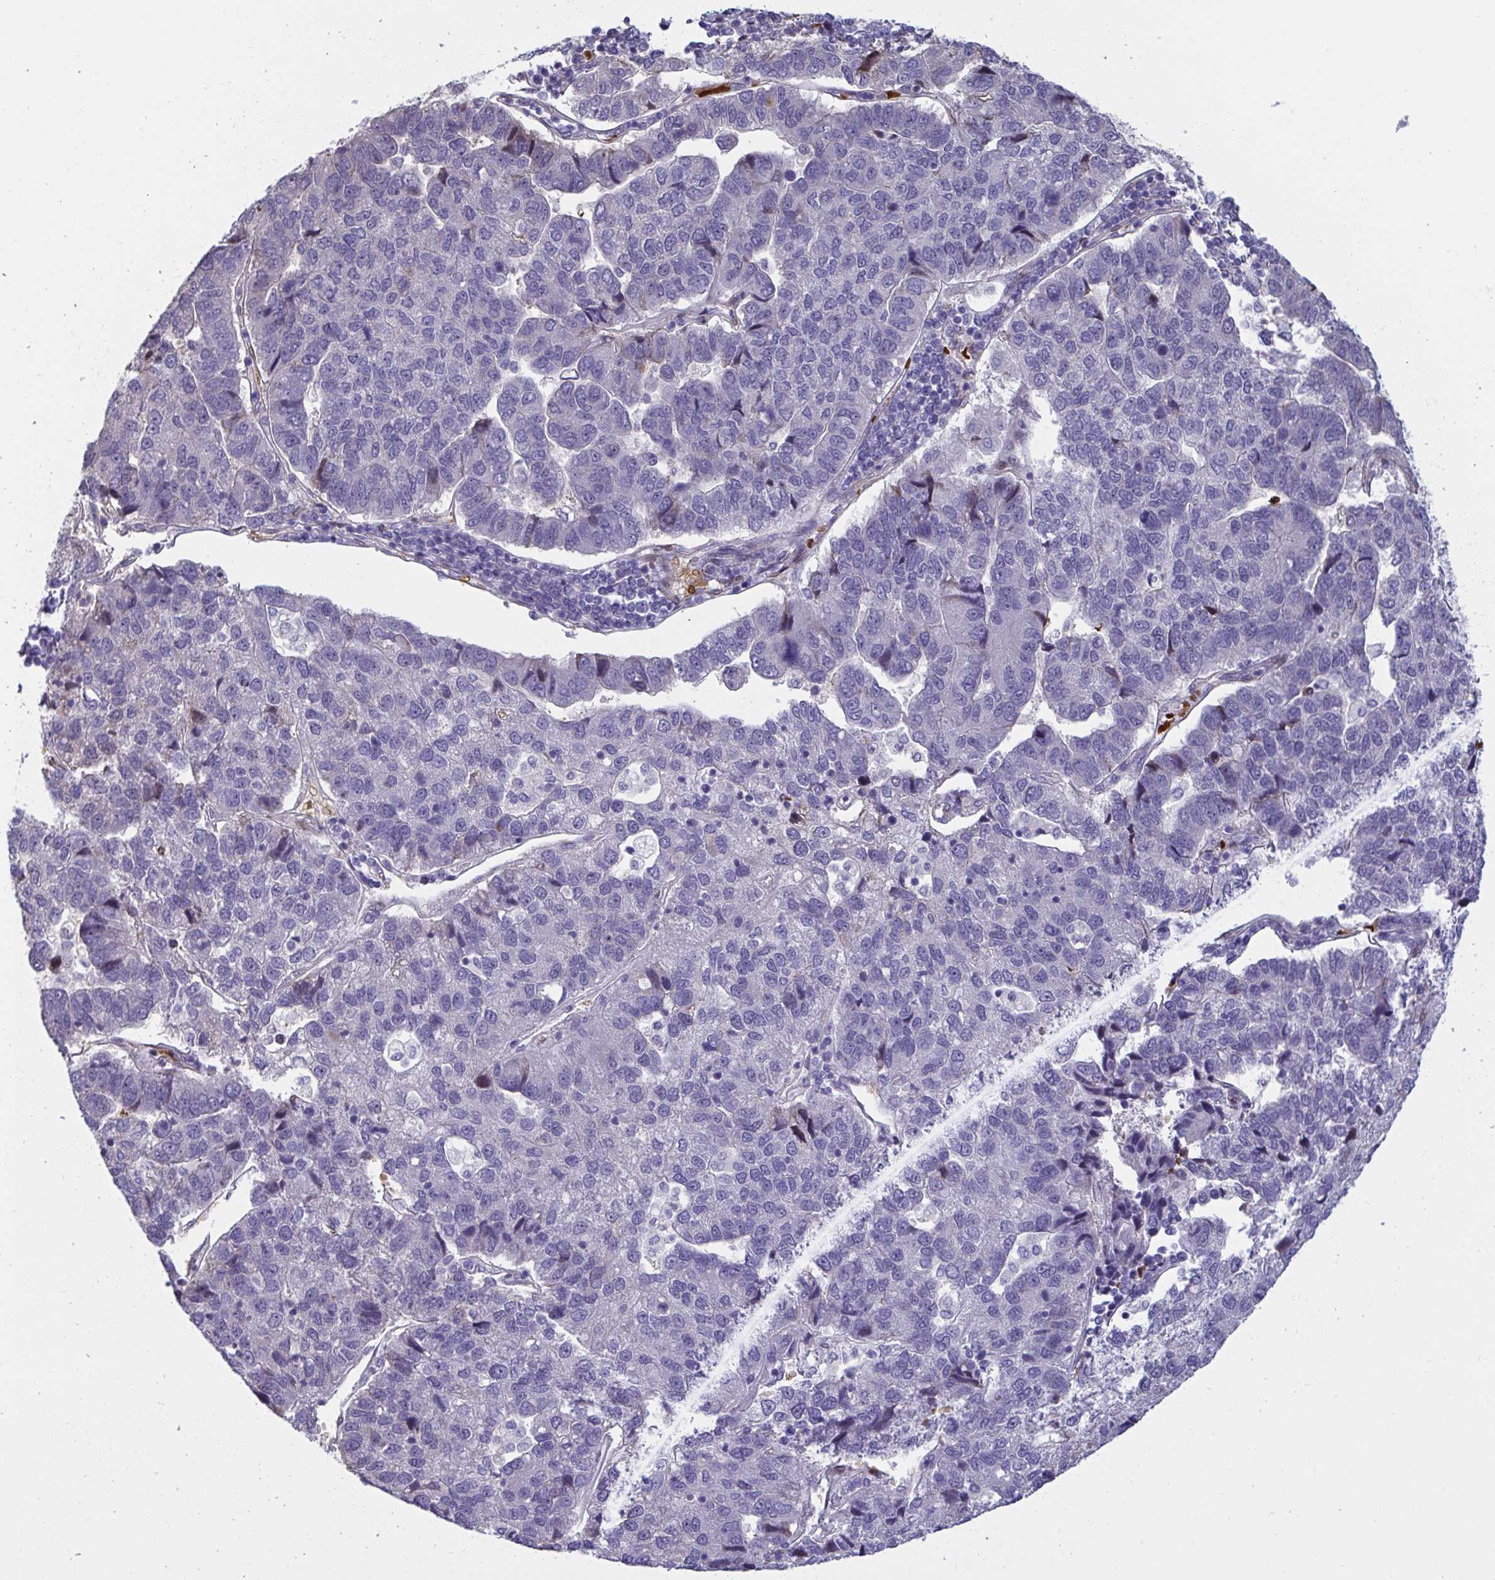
{"staining": {"intensity": "negative", "quantity": "none", "location": "none"}, "tissue": "pancreatic cancer", "cell_type": "Tumor cells", "image_type": "cancer", "snomed": [{"axis": "morphology", "description": "Adenocarcinoma, NOS"}, {"axis": "topography", "description": "Pancreas"}], "caption": "DAB immunohistochemical staining of pancreatic cancer displays no significant positivity in tumor cells.", "gene": "PELI2", "patient": {"sex": "female", "age": 61}}